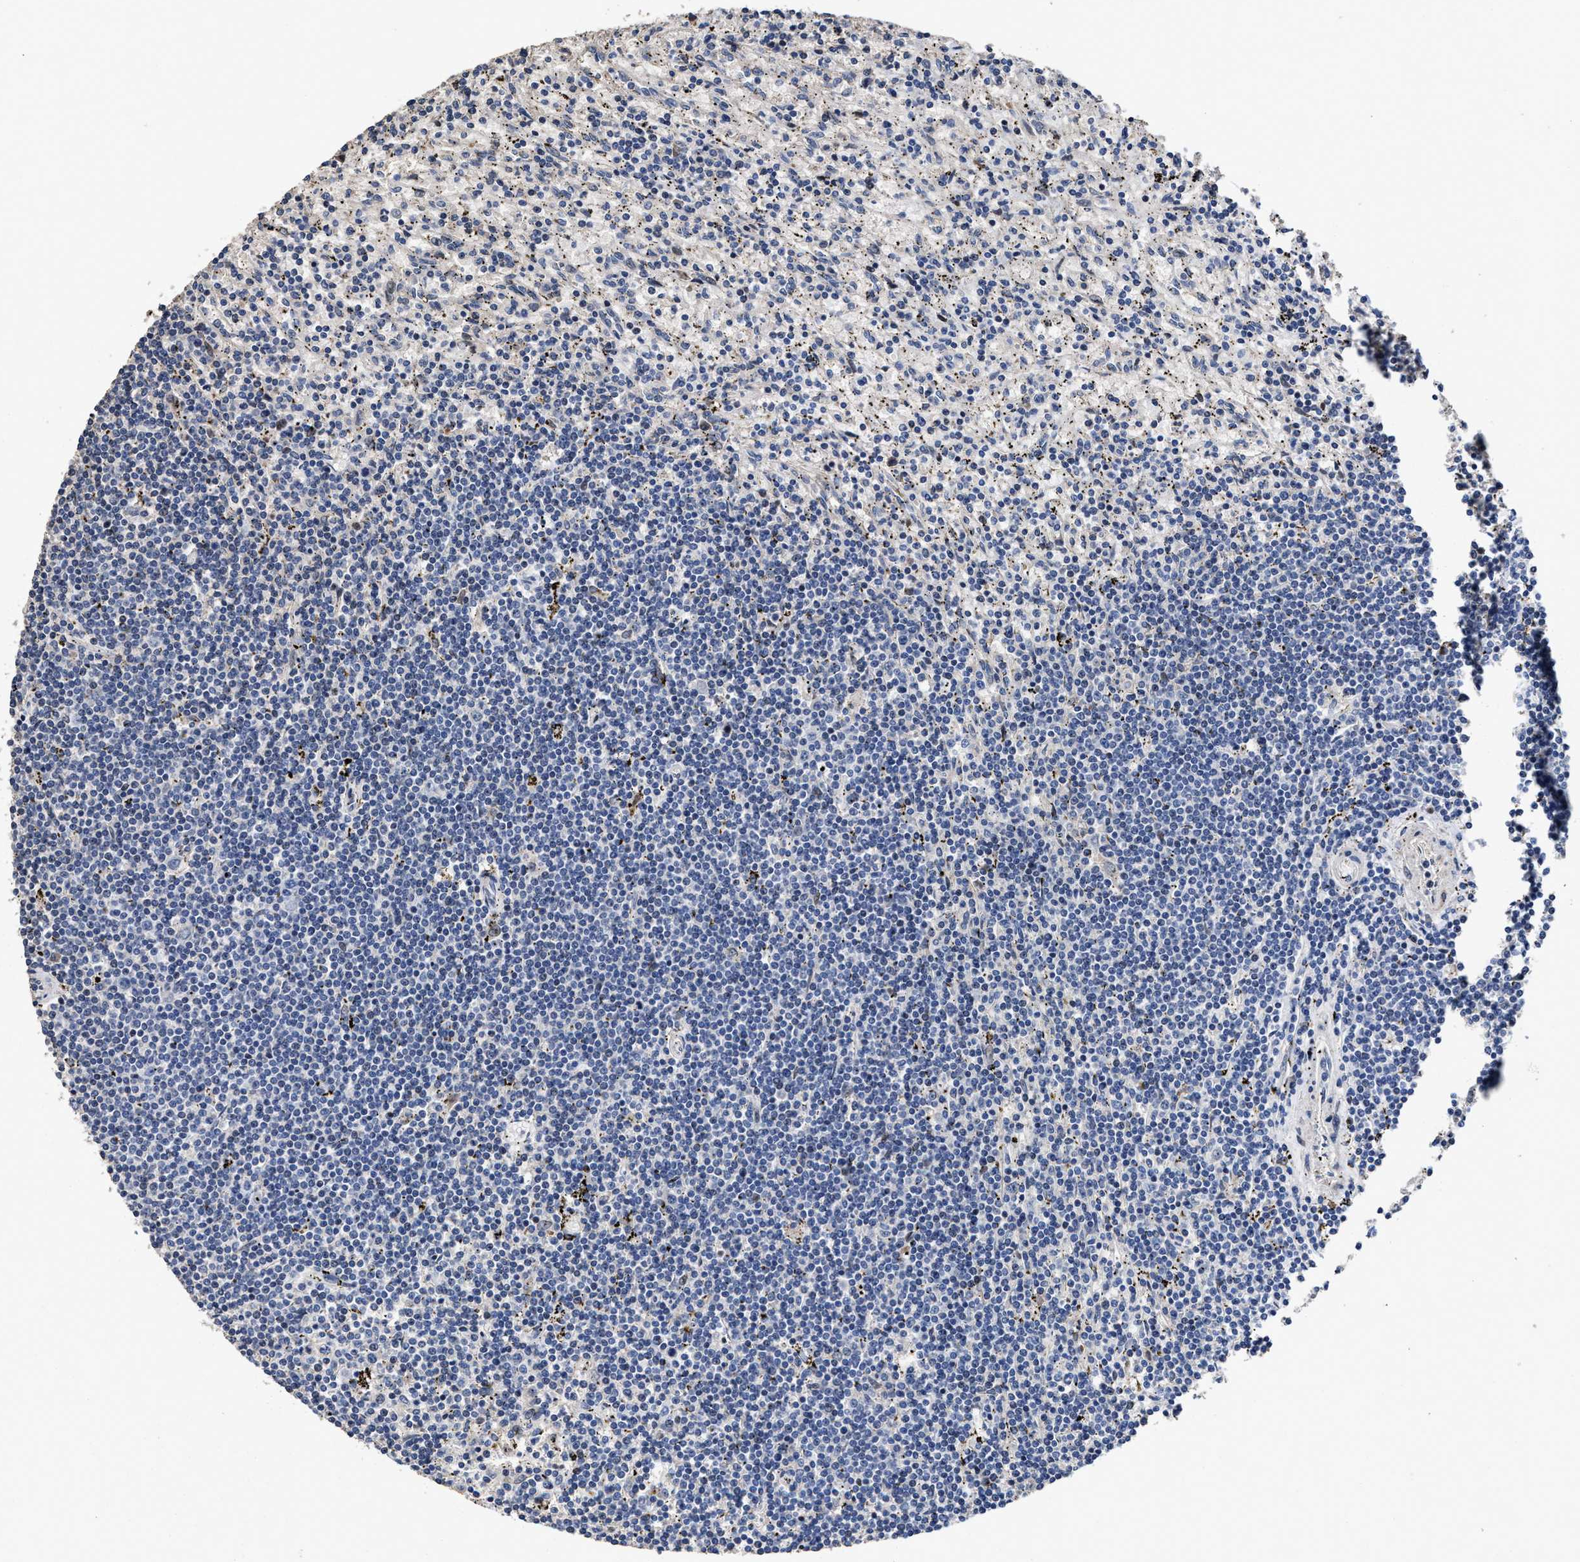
{"staining": {"intensity": "negative", "quantity": "none", "location": "none"}, "tissue": "lymphoma", "cell_type": "Tumor cells", "image_type": "cancer", "snomed": [{"axis": "morphology", "description": "Malignant lymphoma, non-Hodgkin's type, Low grade"}, {"axis": "topography", "description": "Spleen"}], "caption": "DAB (3,3'-diaminobenzidine) immunohistochemical staining of human lymphoma displays no significant staining in tumor cells. (Stains: DAB IHC with hematoxylin counter stain, Microscopy: brightfield microscopy at high magnification).", "gene": "ZFAT", "patient": {"sex": "male", "age": 76}}